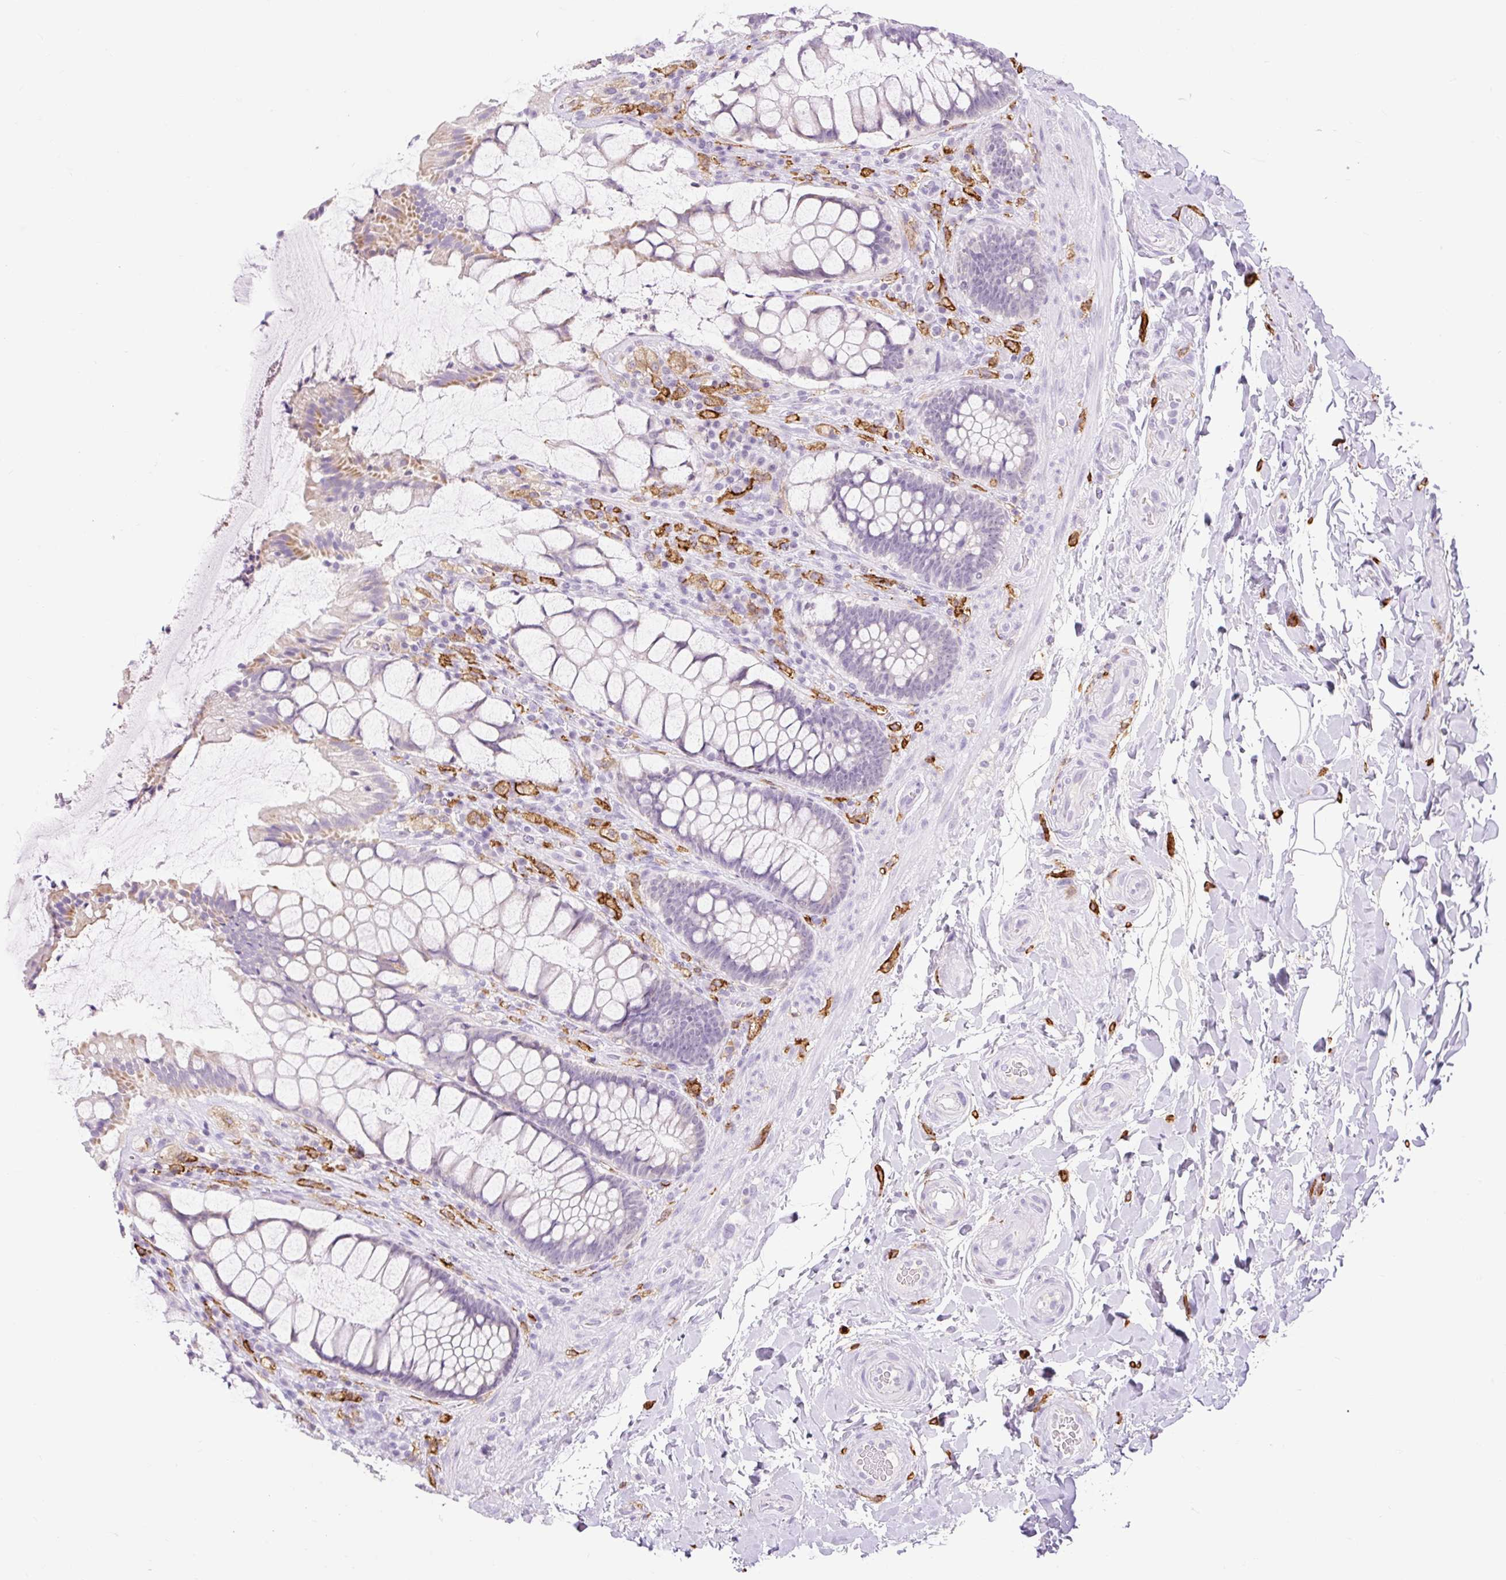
{"staining": {"intensity": "negative", "quantity": "none", "location": "none"}, "tissue": "rectum", "cell_type": "Glandular cells", "image_type": "normal", "snomed": [{"axis": "morphology", "description": "Normal tissue, NOS"}, {"axis": "topography", "description": "Rectum"}], "caption": "High power microscopy image of an immunohistochemistry (IHC) micrograph of normal rectum, revealing no significant expression in glandular cells. (Immunohistochemistry, brightfield microscopy, high magnification).", "gene": "SIGLEC1", "patient": {"sex": "female", "age": 58}}